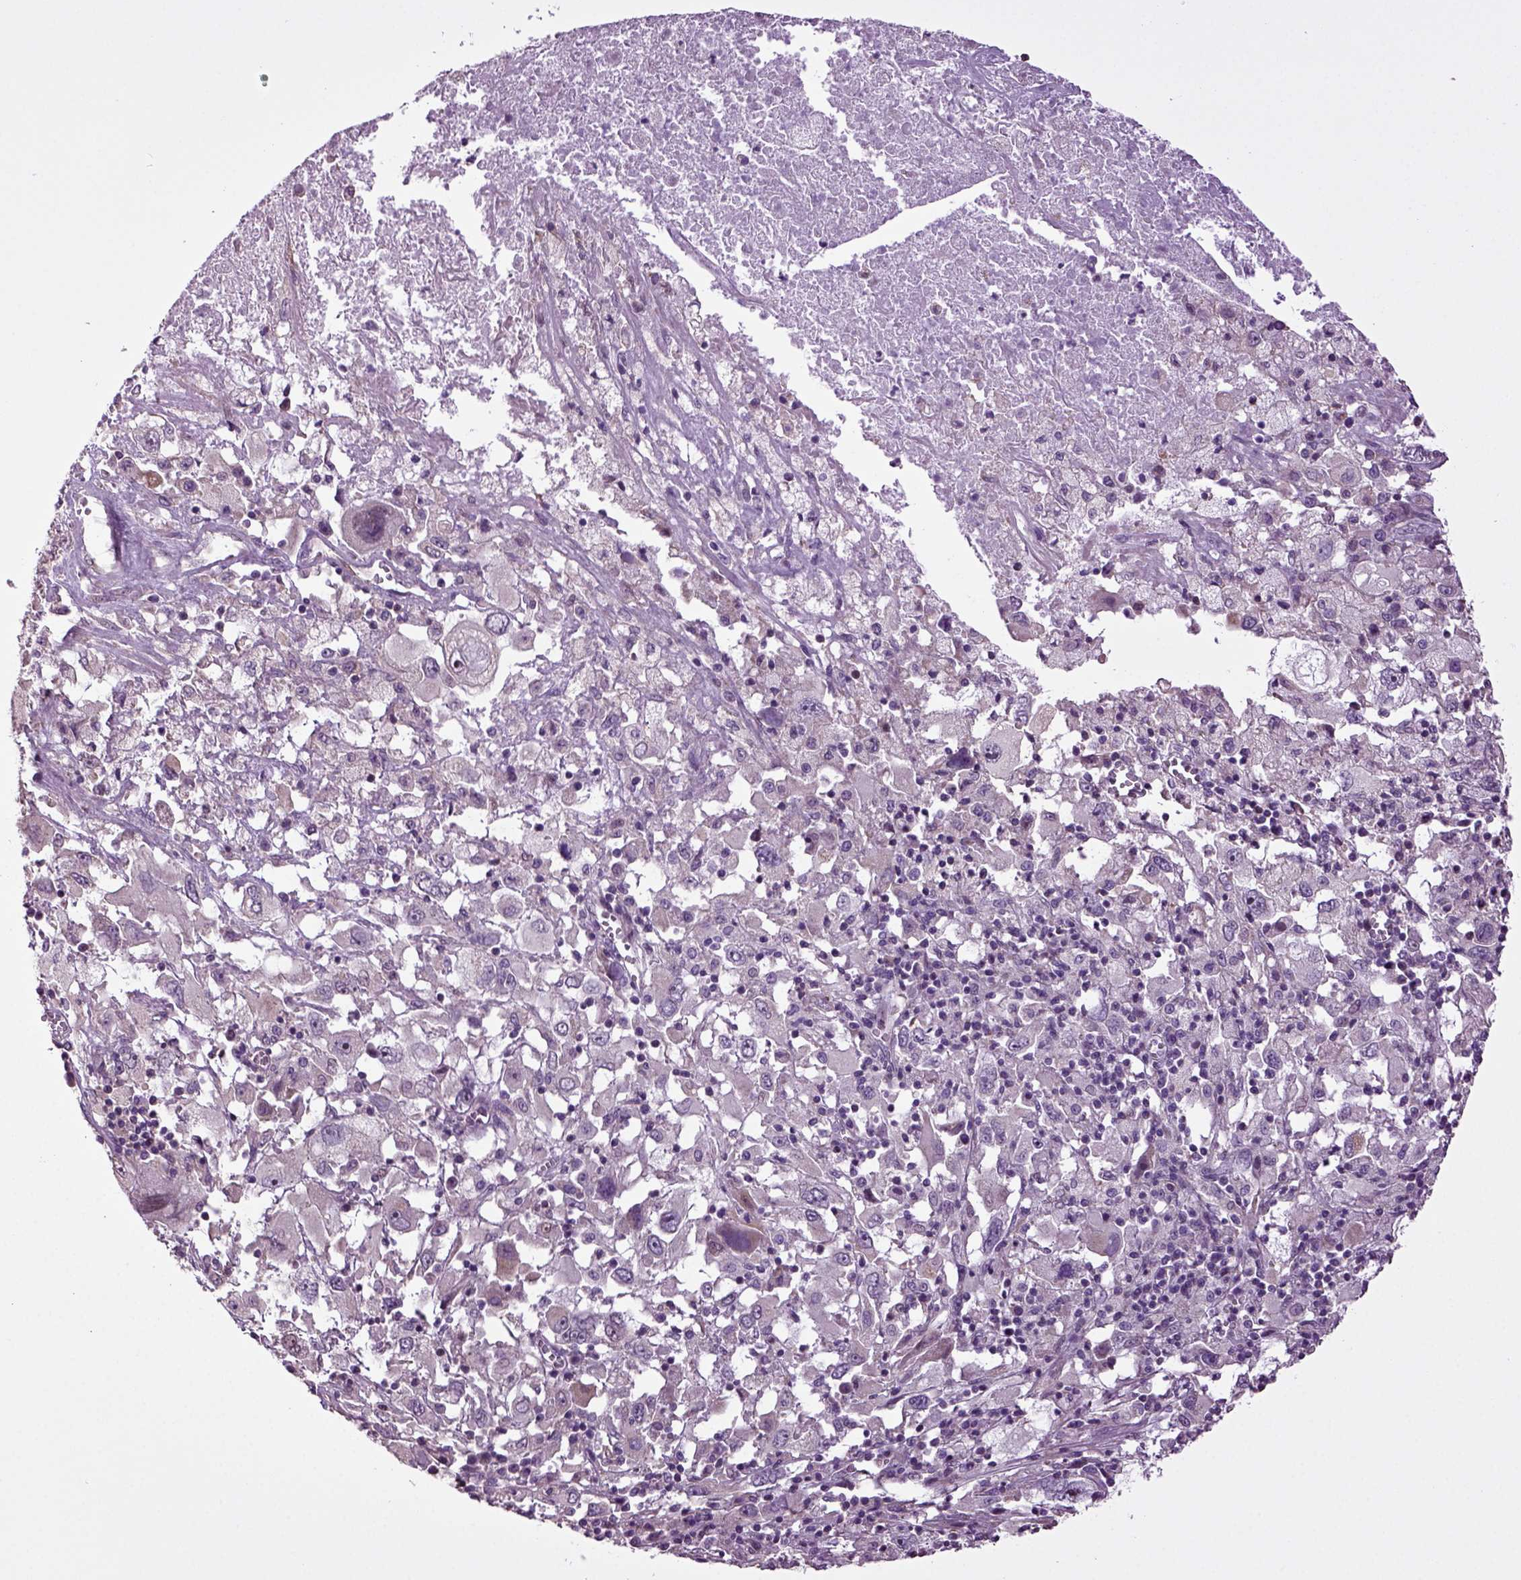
{"staining": {"intensity": "negative", "quantity": "none", "location": "none"}, "tissue": "melanoma", "cell_type": "Tumor cells", "image_type": "cancer", "snomed": [{"axis": "morphology", "description": "Malignant melanoma, Metastatic site"}, {"axis": "topography", "description": "Soft tissue"}], "caption": "High magnification brightfield microscopy of melanoma stained with DAB (brown) and counterstained with hematoxylin (blue): tumor cells show no significant expression.", "gene": "HAGHL", "patient": {"sex": "male", "age": 50}}